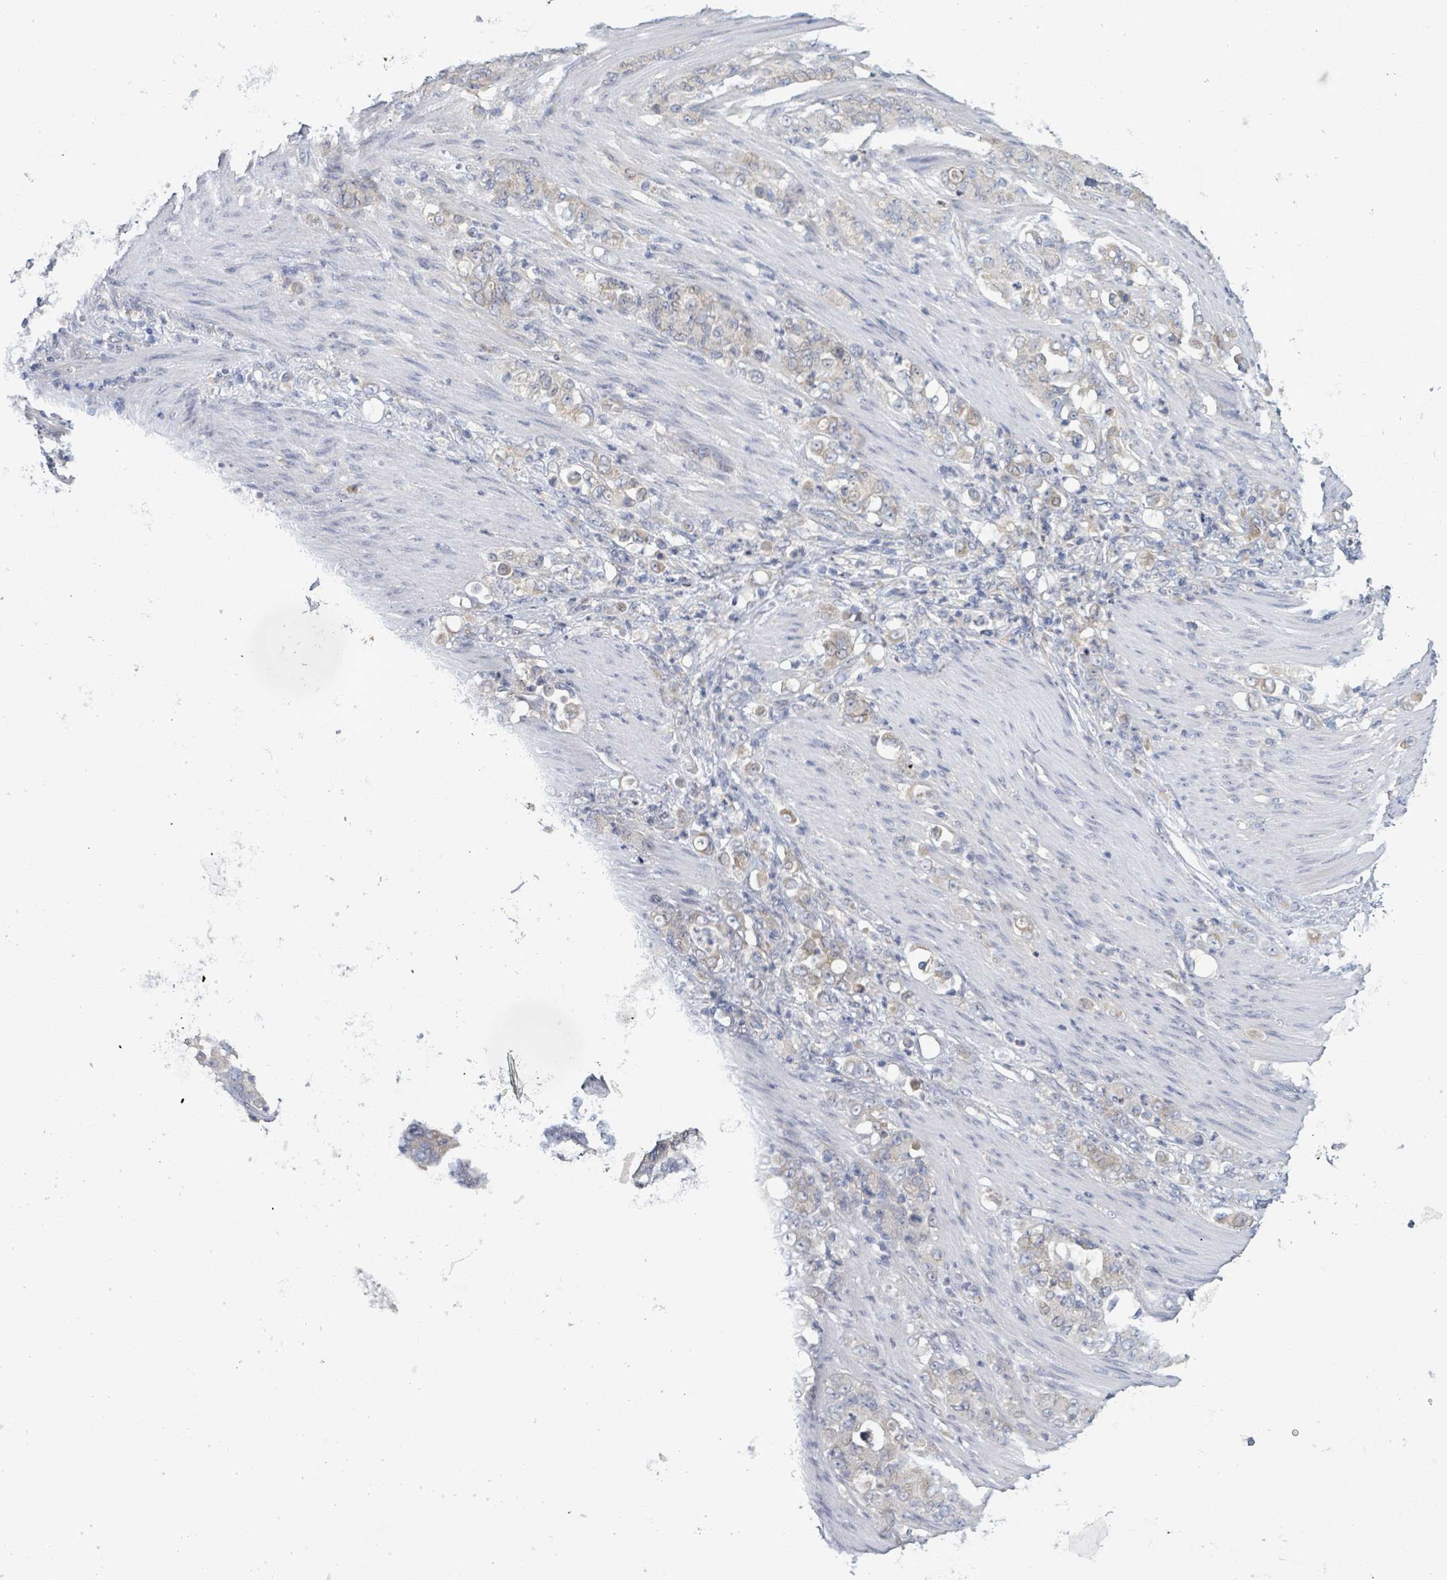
{"staining": {"intensity": "weak", "quantity": "<25%", "location": "cytoplasmic/membranous"}, "tissue": "stomach cancer", "cell_type": "Tumor cells", "image_type": "cancer", "snomed": [{"axis": "morphology", "description": "Adenocarcinoma, NOS"}, {"axis": "topography", "description": "Stomach"}], "caption": "DAB (3,3'-diaminobenzidine) immunohistochemical staining of human adenocarcinoma (stomach) demonstrates no significant staining in tumor cells.", "gene": "ATP13A1", "patient": {"sex": "female", "age": 79}}